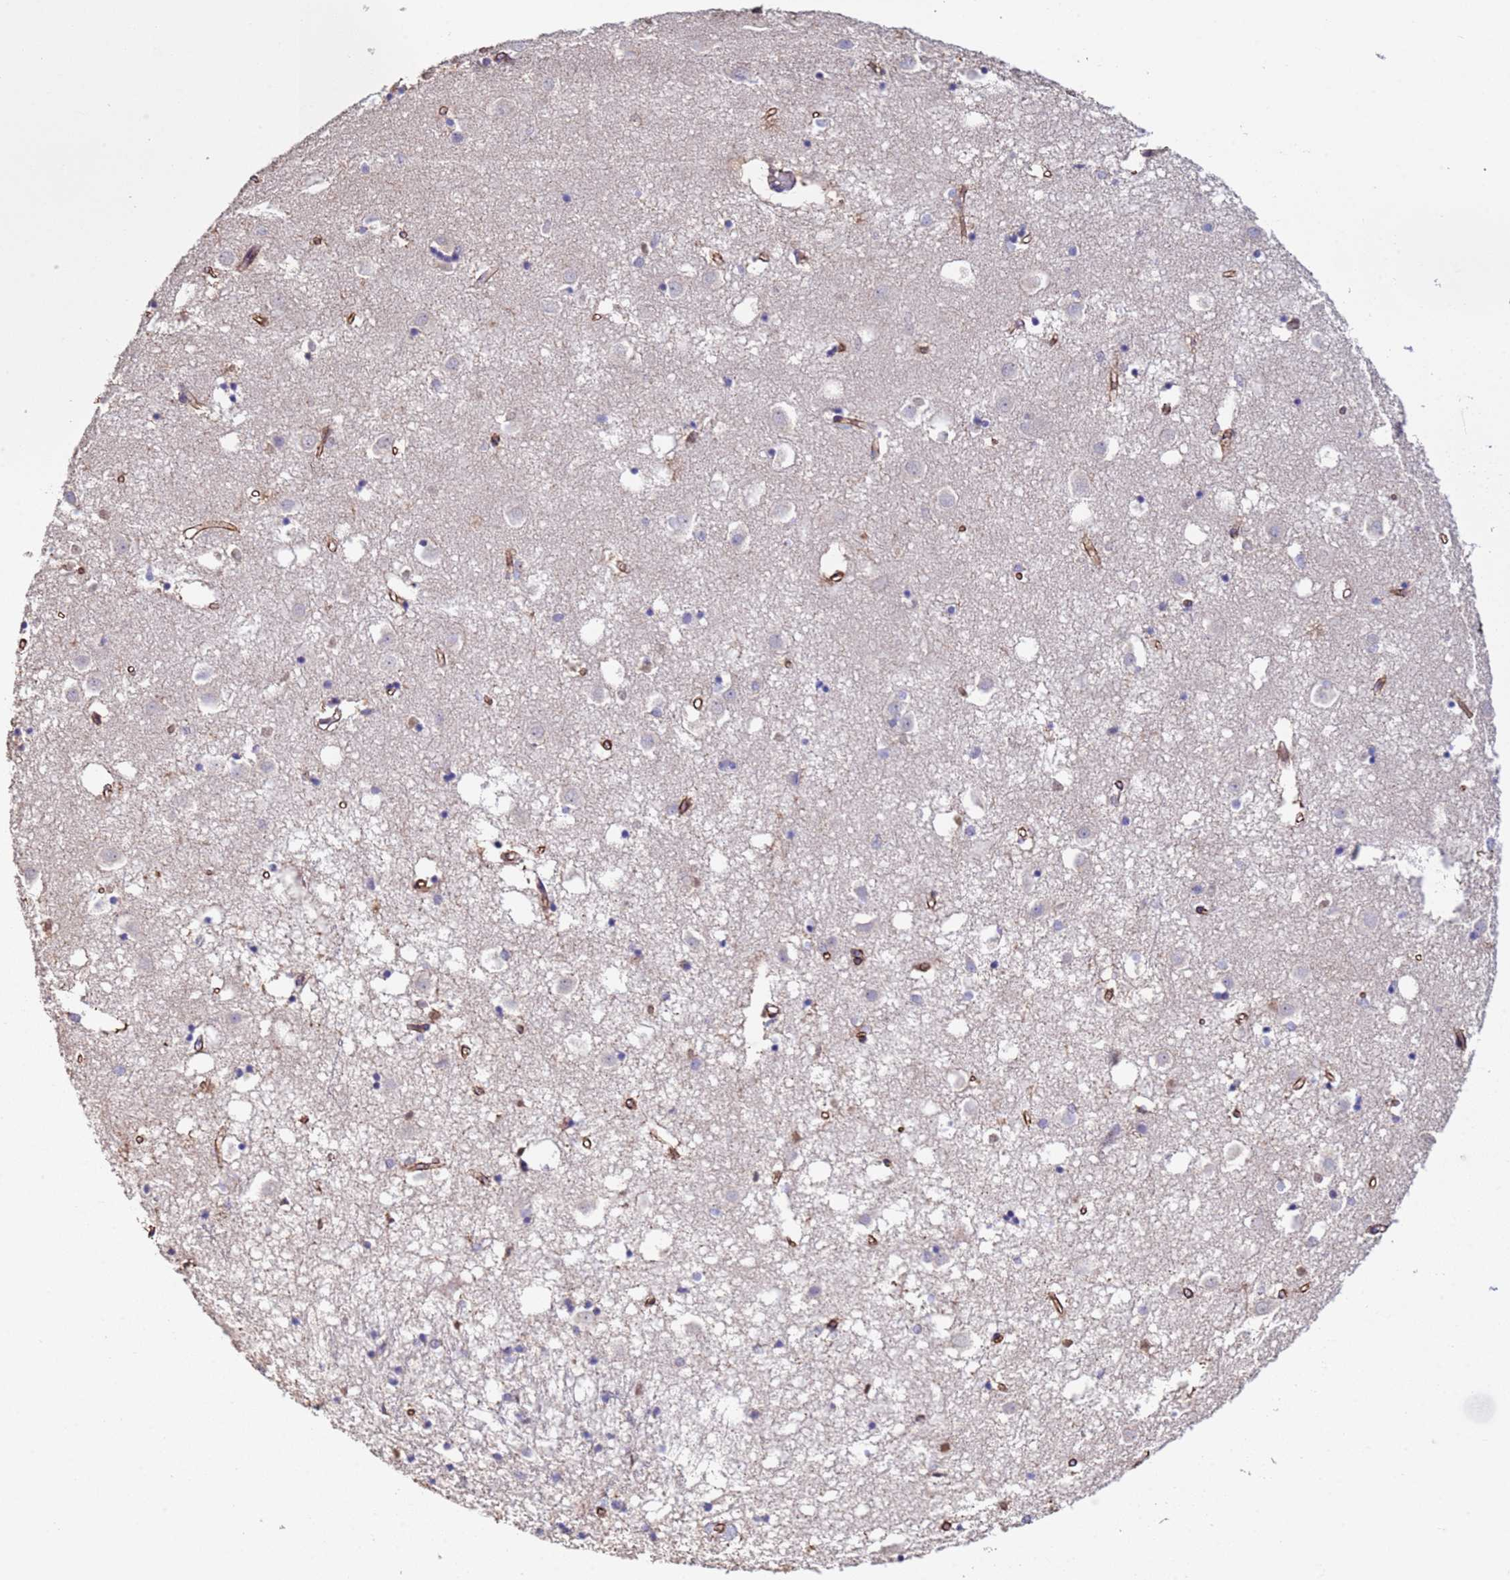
{"staining": {"intensity": "negative", "quantity": "none", "location": "none"}, "tissue": "caudate", "cell_type": "Glial cells", "image_type": "normal", "snomed": [{"axis": "morphology", "description": "Normal tissue, NOS"}, {"axis": "topography", "description": "Lateral ventricle wall"}], "caption": "High power microscopy histopathology image of an immunohistochemistry image of unremarkable caudate, revealing no significant positivity in glial cells.", "gene": "GASK1A", "patient": {"sex": "male", "age": 70}}